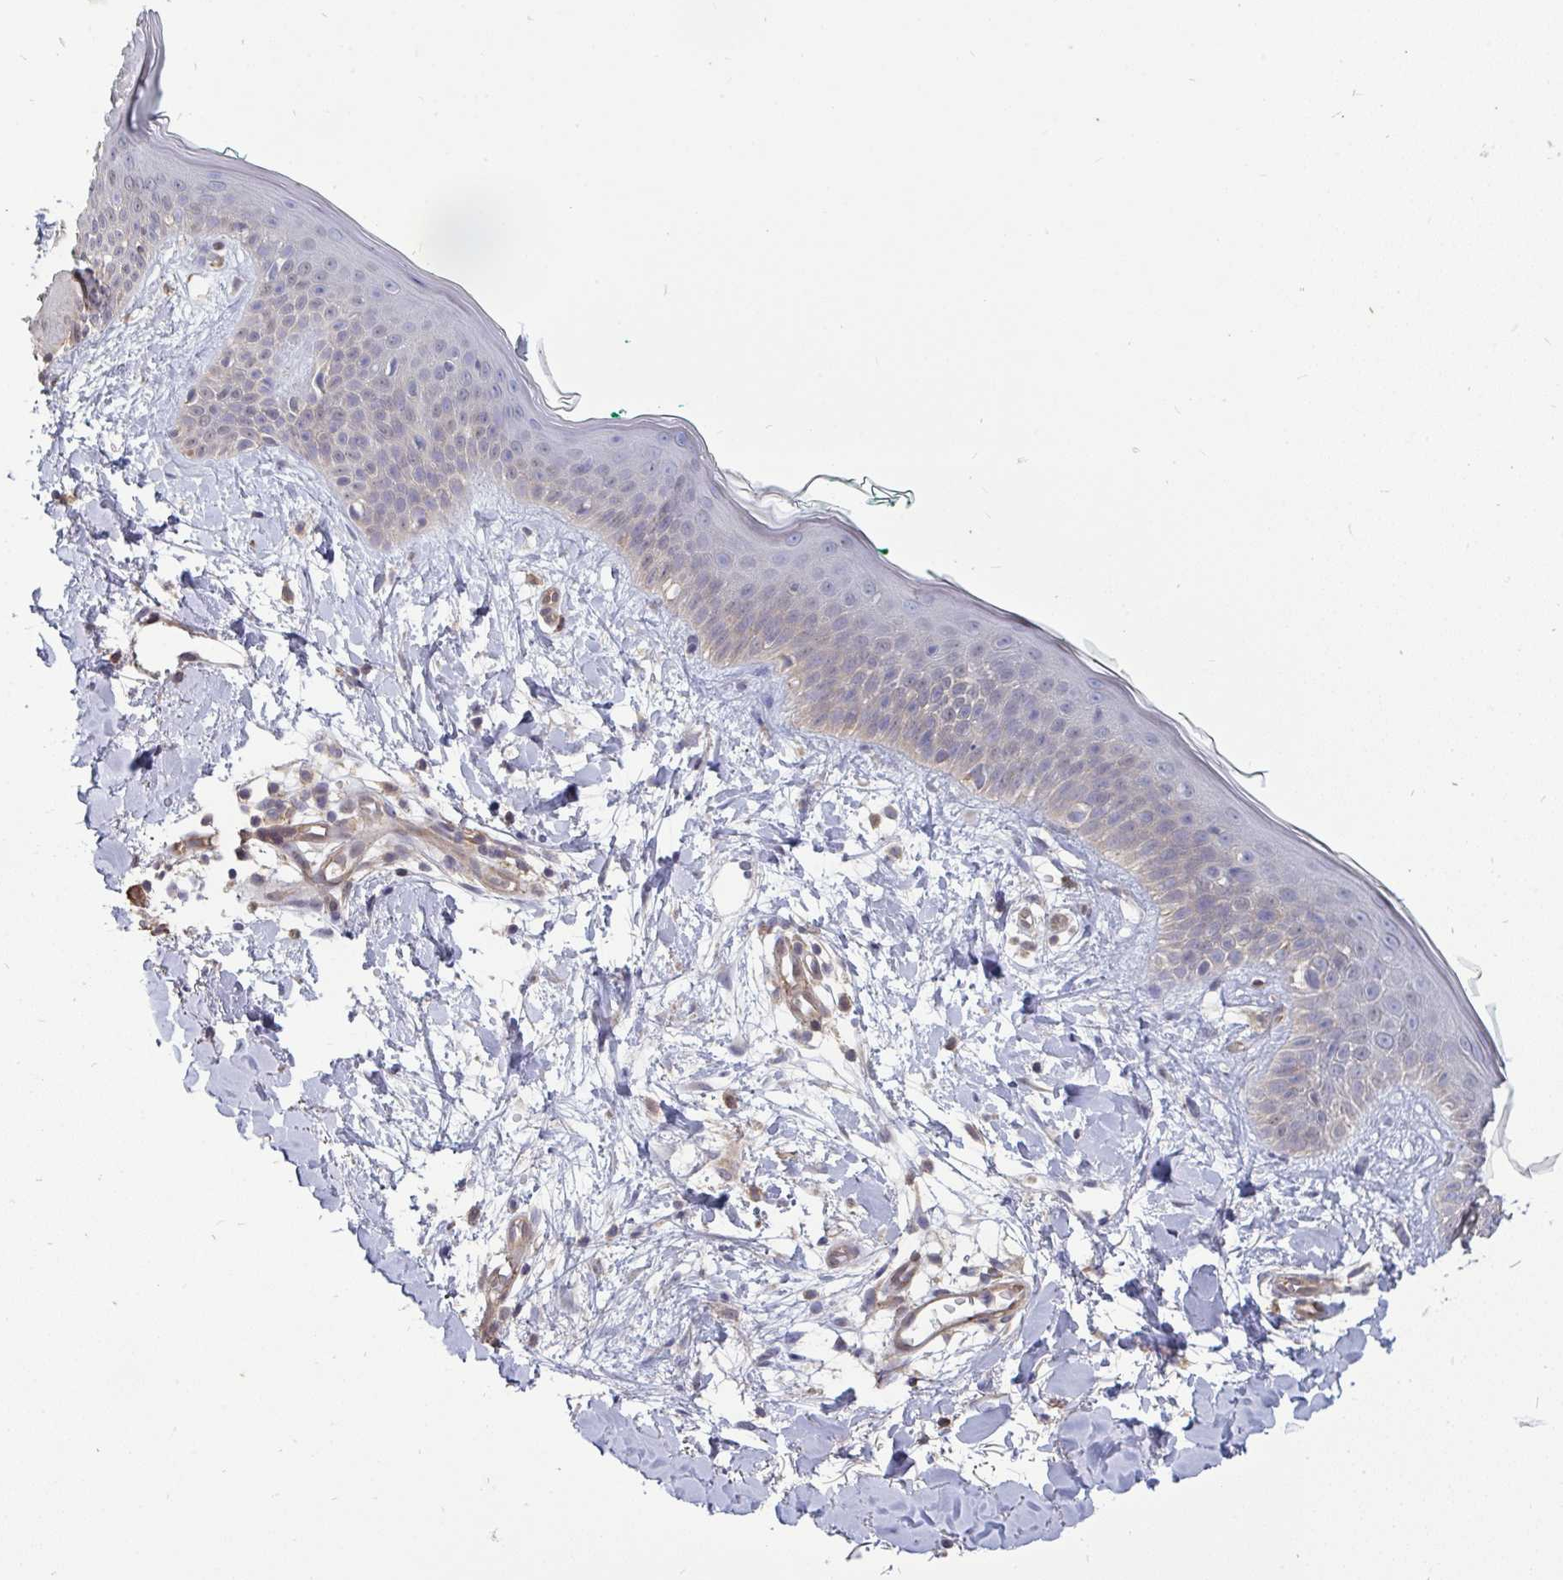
{"staining": {"intensity": "weak", "quantity": ">75%", "location": "cytoplasmic/membranous"}, "tissue": "skin", "cell_type": "Fibroblasts", "image_type": "normal", "snomed": [{"axis": "morphology", "description": "Normal tissue, NOS"}, {"axis": "topography", "description": "Skin"}], "caption": "About >75% of fibroblasts in benign human skin show weak cytoplasmic/membranous protein staining as visualized by brown immunohistochemical staining.", "gene": "ISCU", "patient": {"sex": "female", "age": 34}}